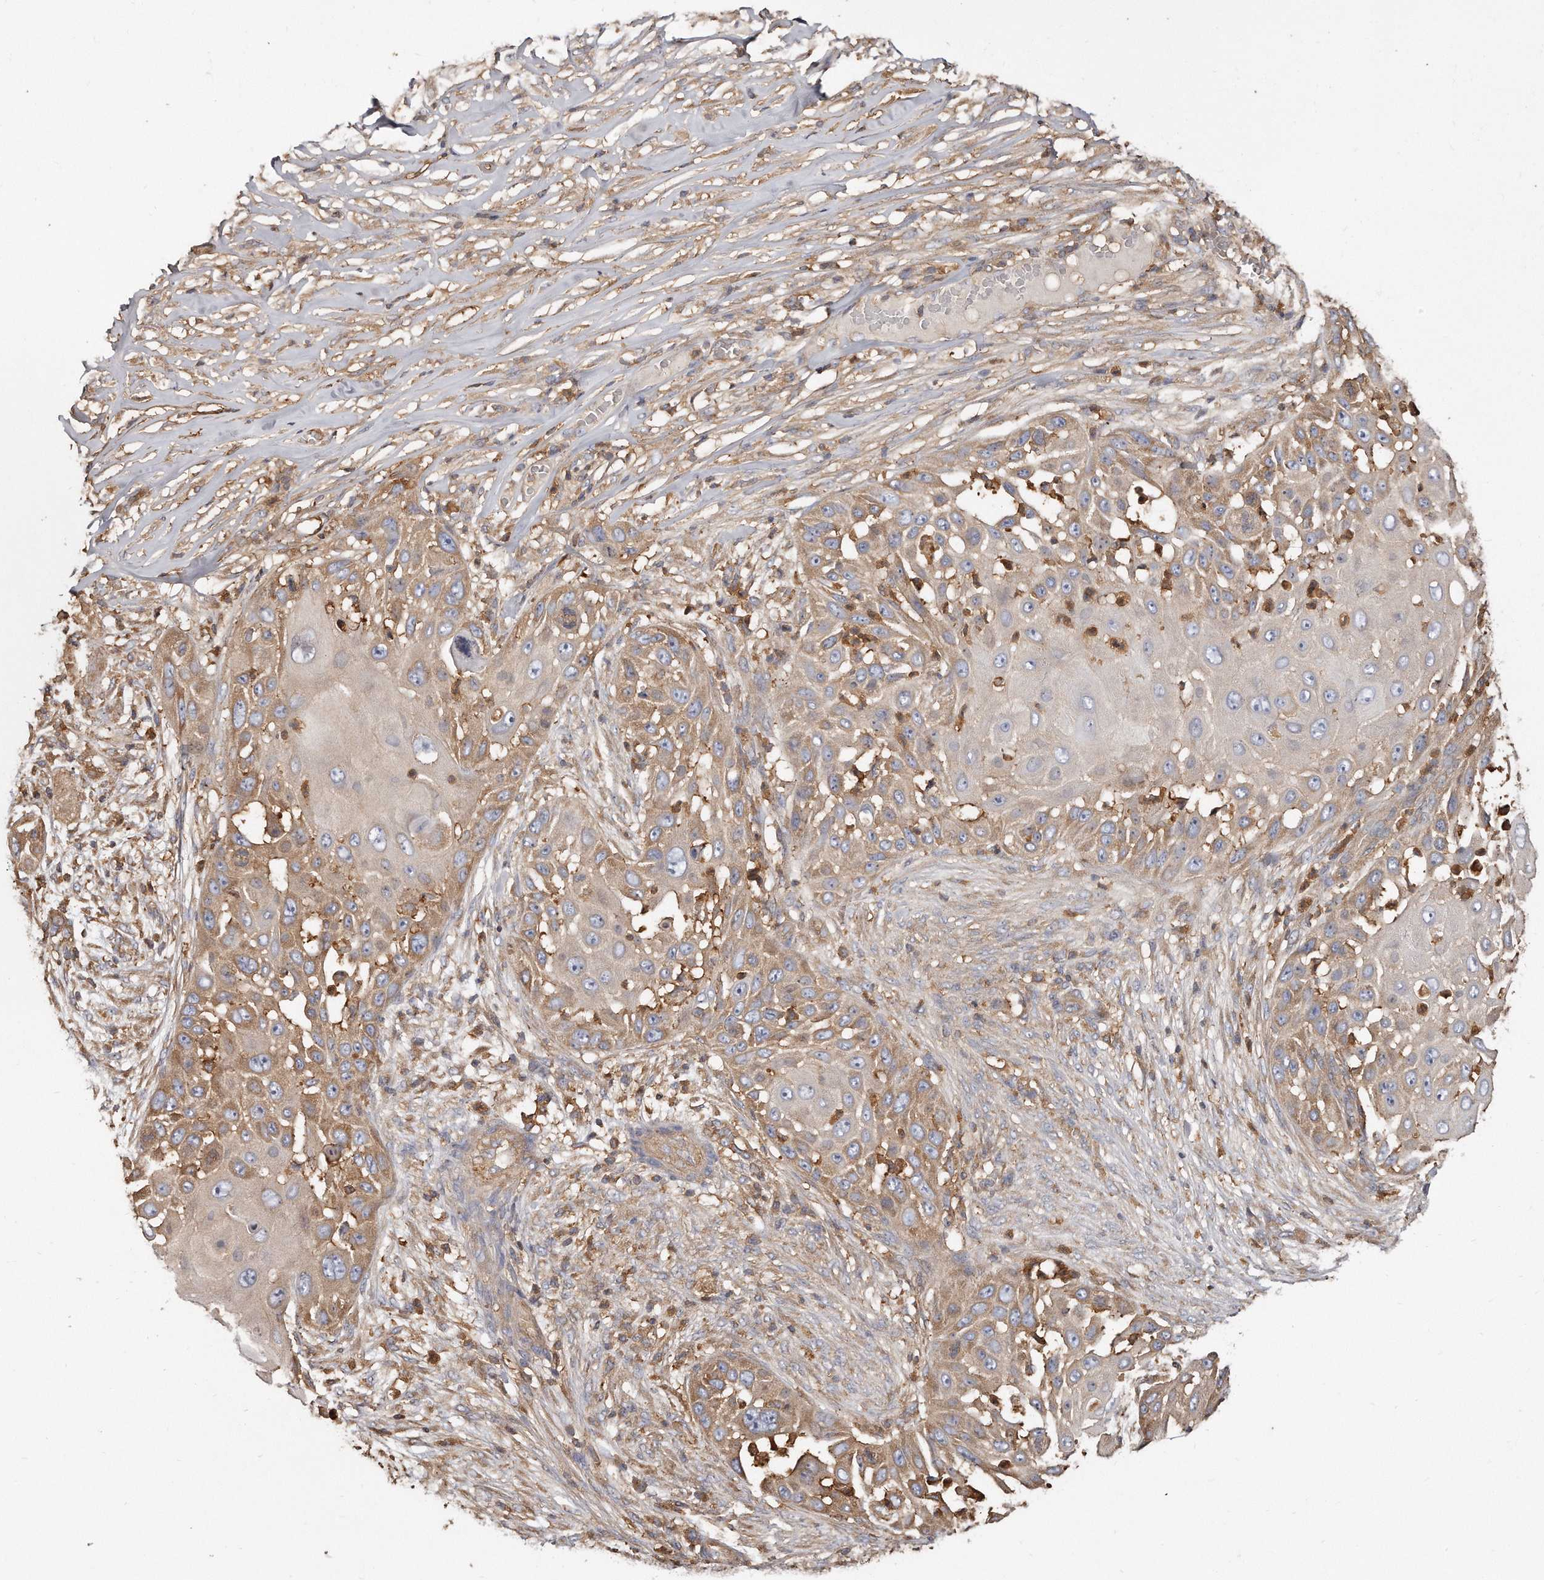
{"staining": {"intensity": "moderate", "quantity": "<25%", "location": "cytoplasmic/membranous,nuclear"}, "tissue": "skin cancer", "cell_type": "Tumor cells", "image_type": "cancer", "snomed": [{"axis": "morphology", "description": "Squamous cell carcinoma, NOS"}, {"axis": "topography", "description": "Skin"}], "caption": "Tumor cells reveal low levels of moderate cytoplasmic/membranous and nuclear expression in about <25% of cells in human skin squamous cell carcinoma.", "gene": "CAP1", "patient": {"sex": "female", "age": 44}}